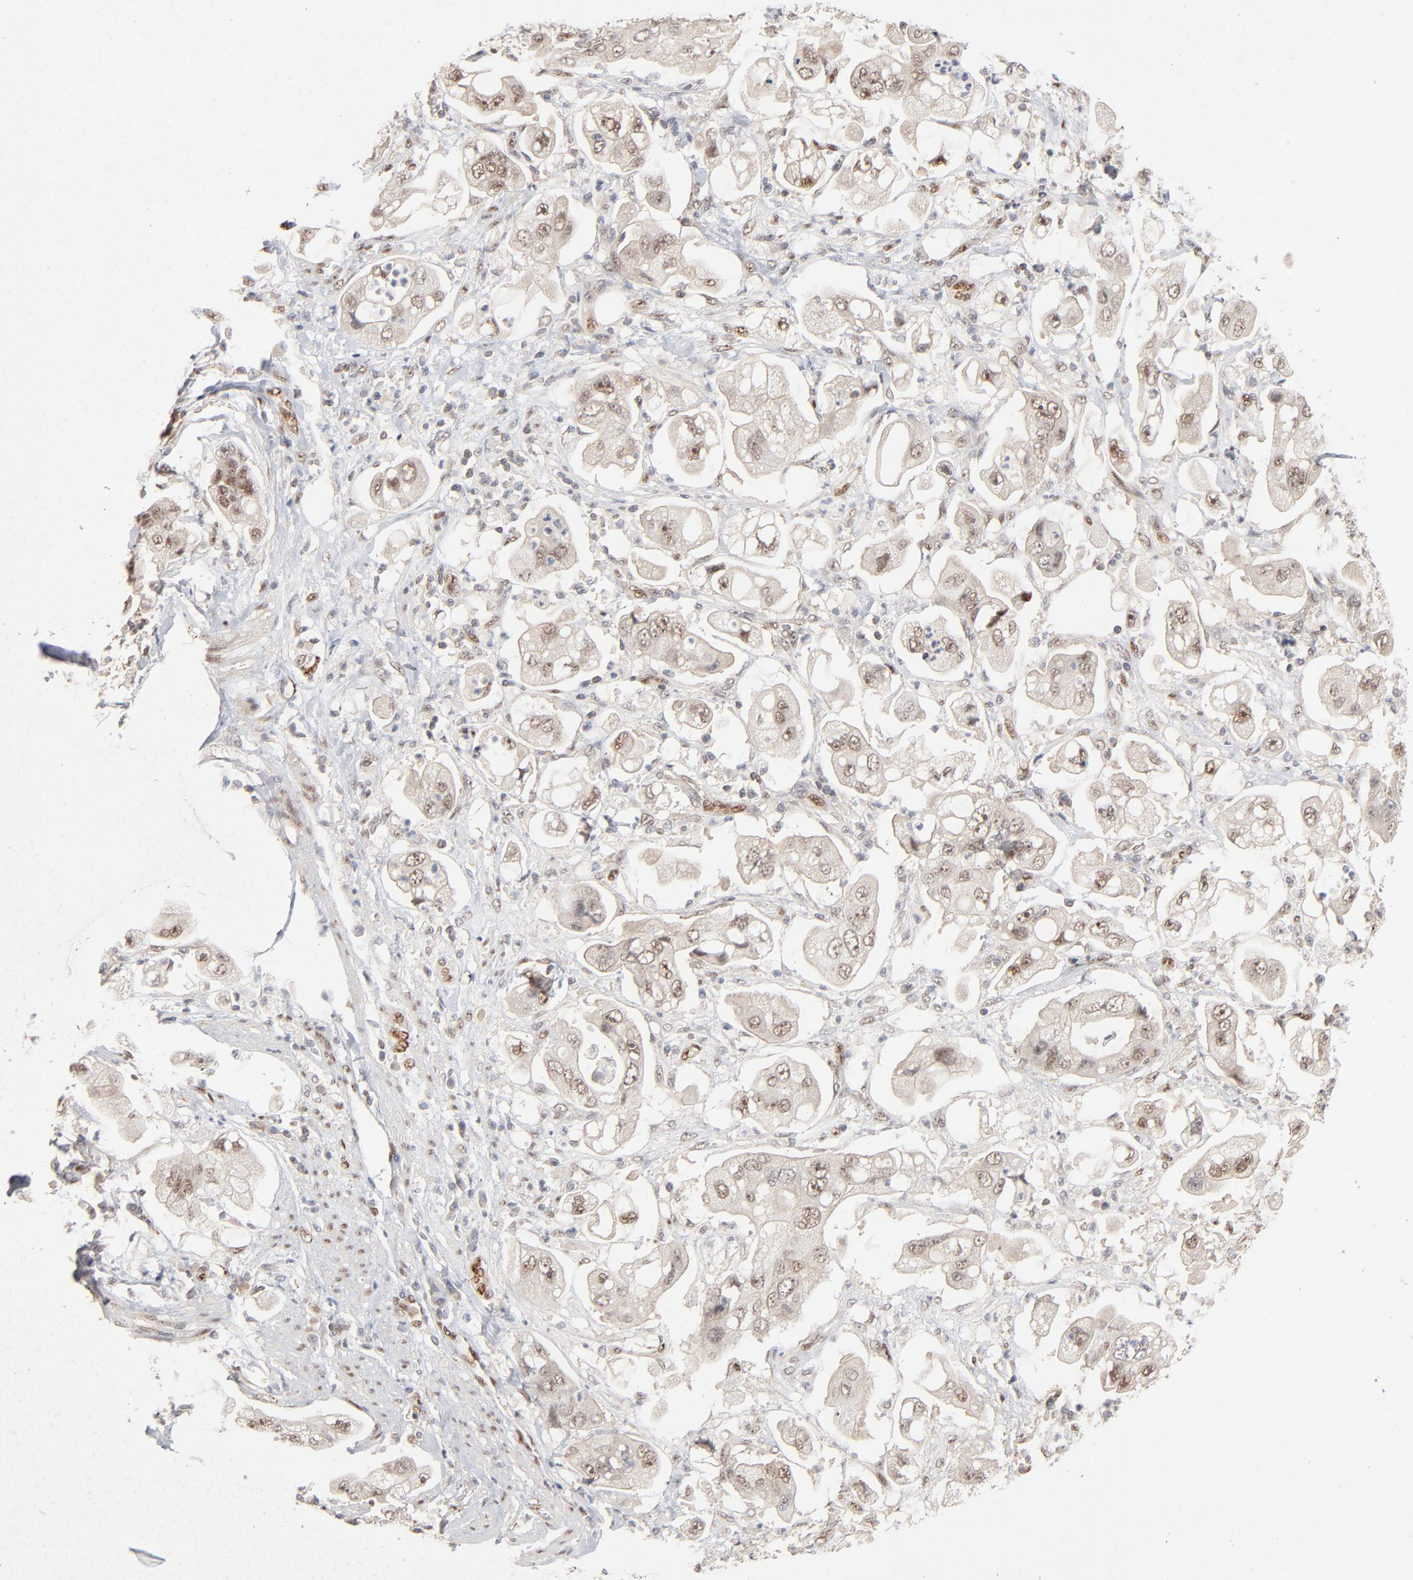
{"staining": {"intensity": "weak", "quantity": ">75%", "location": "nuclear"}, "tissue": "stomach cancer", "cell_type": "Tumor cells", "image_type": "cancer", "snomed": [{"axis": "morphology", "description": "Adenocarcinoma, NOS"}, {"axis": "topography", "description": "Stomach"}], "caption": "An IHC histopathology image of neoplastic tissue is shown. Protein staining in brown highlights weak nuclear positivity in adenocarcinoma (stomach) within tumor cells.", "gene": "NFIB", "patient": {"sex": "male", "age": 62}}